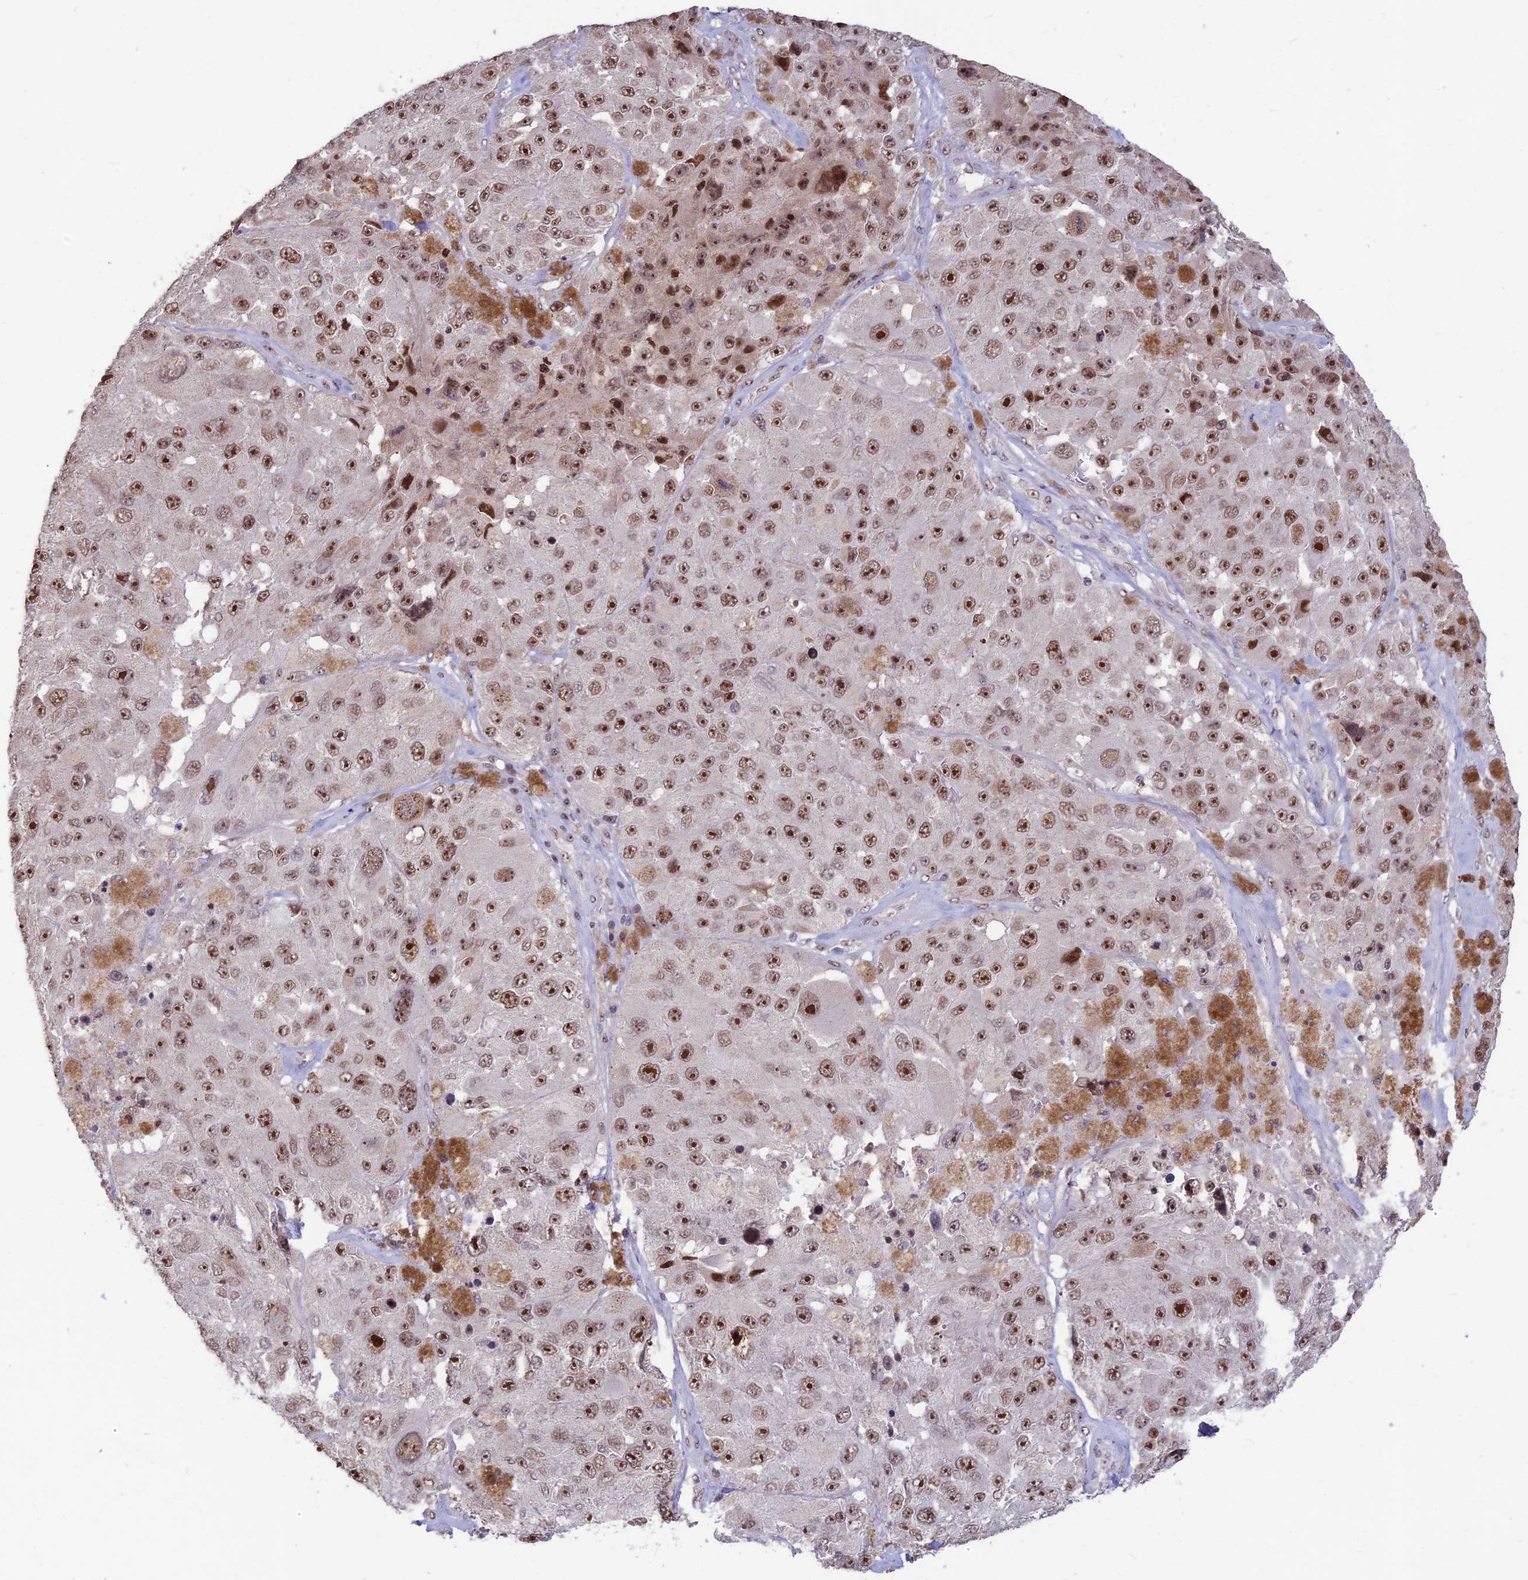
{"staining": {"intensity": "strong", "quantity": ">75%", "location": "nuclear"}, "tissue": "melanoma", "cell_type": "Tumor cells", "image_type": "cancer", "snomed": [{"axis": "morphology", "description": "Malignant melanoma, Metastatic site"}, {"axis": "topography", "description": "Lymph node"}], "caption": "Malignant melanoma (metastatic site) stained with a brown dye reveals strong nuclear positive positivity in about >75% of tumor cells.", "gene": "POLR1G", "patient": {"sex": "male", "age": 62}}